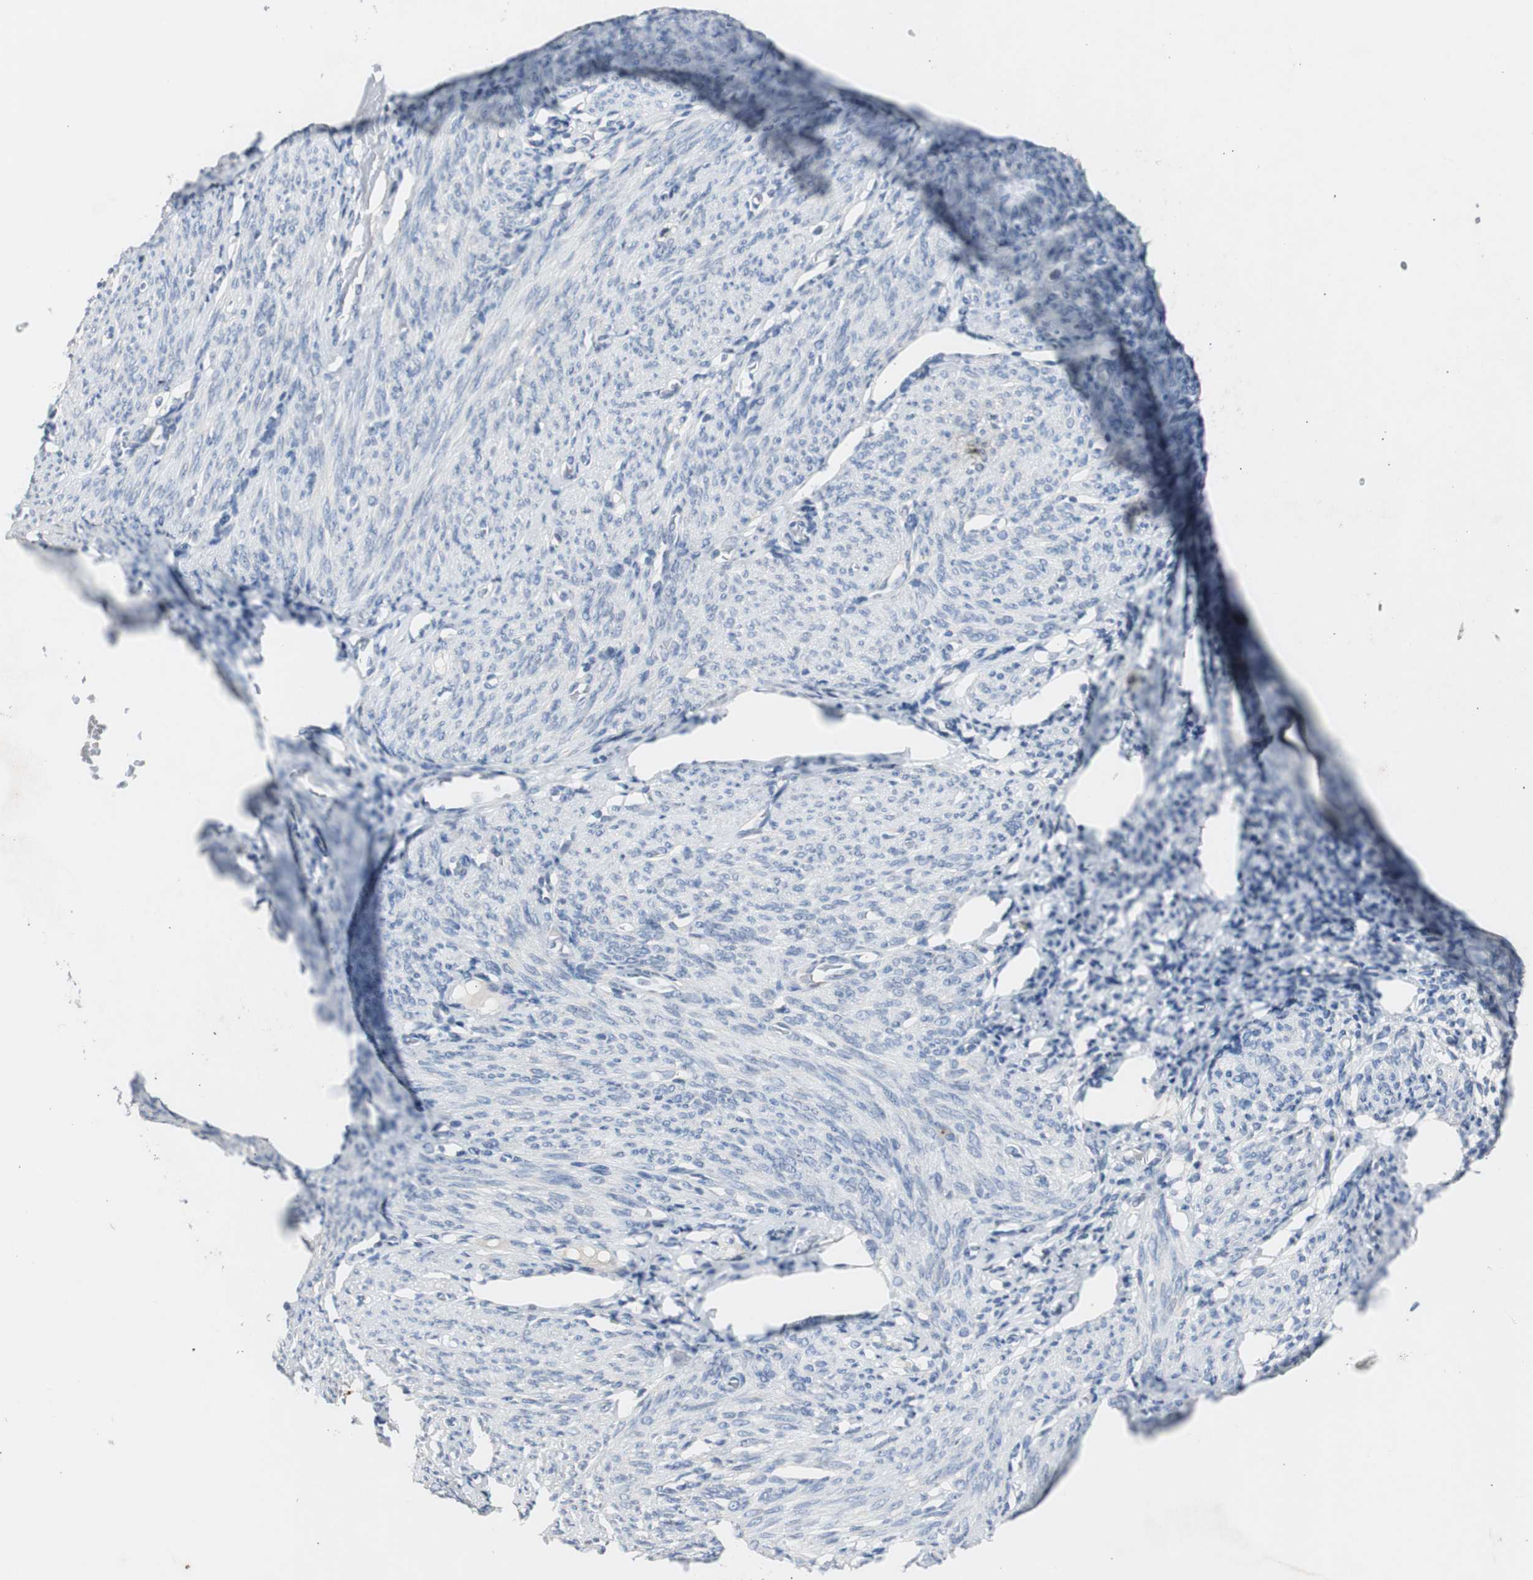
{"staining": {"intensity": "negative", "quantity": "none", "location": "none"}, "tissue": "endometrium", "cell_type": "Cells in endometrial stroma", "image_type": "normal", "snomed": [{"axis": "morphology", "description": "Normal tissue, NOS"}, {"axis": "topography", "description": "Endometrium"}], "caption": "Immunohistochemistry image of benign endometrium: endometrium stained with DAB (3,3'-diaminobenzidine) displays no significant protein staining in cells in endometrial stroma.", "gene": "TK1", "patient": {"sex": "female", "age": 61}}